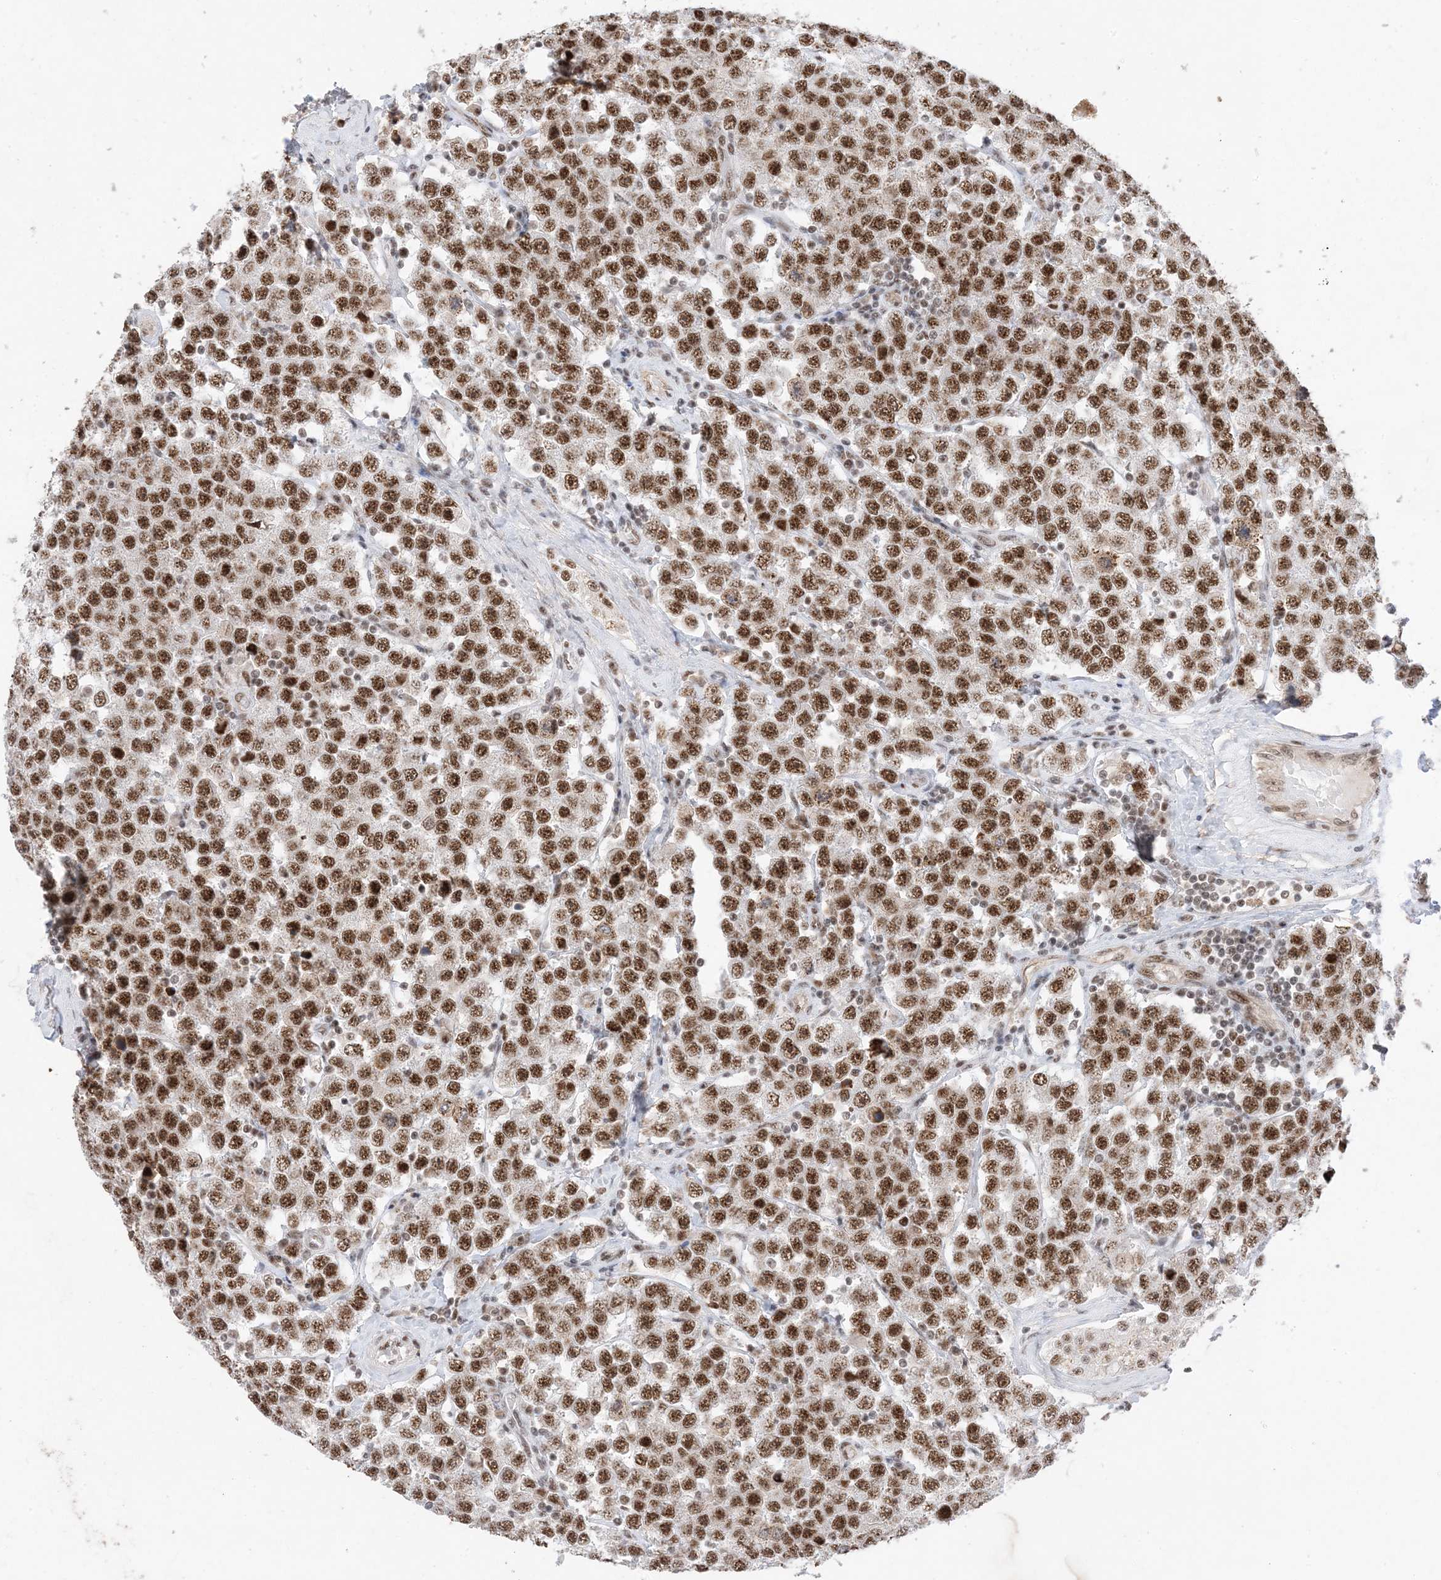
{"staining": {"intensity": "strong", "quantity": ">75%", "location": "nuclear"}, "tissue": "testis cancer", "cell_type": "Tumor cells", "image_type": "cancer", "snomed": [{"axis": "morphology", "description": "Seminoma, NOS"}, {"axis": "topography", "description": "Testis"}], "caption": "Immunohistochemistry (IHC) (DAB) staining of seminoma (testis) demonstrates strong nuclear protein positivity in approximately >75% of tumor cells.", "gene": "SF3A3", "patient": {"sex": "male", "age": 28}}